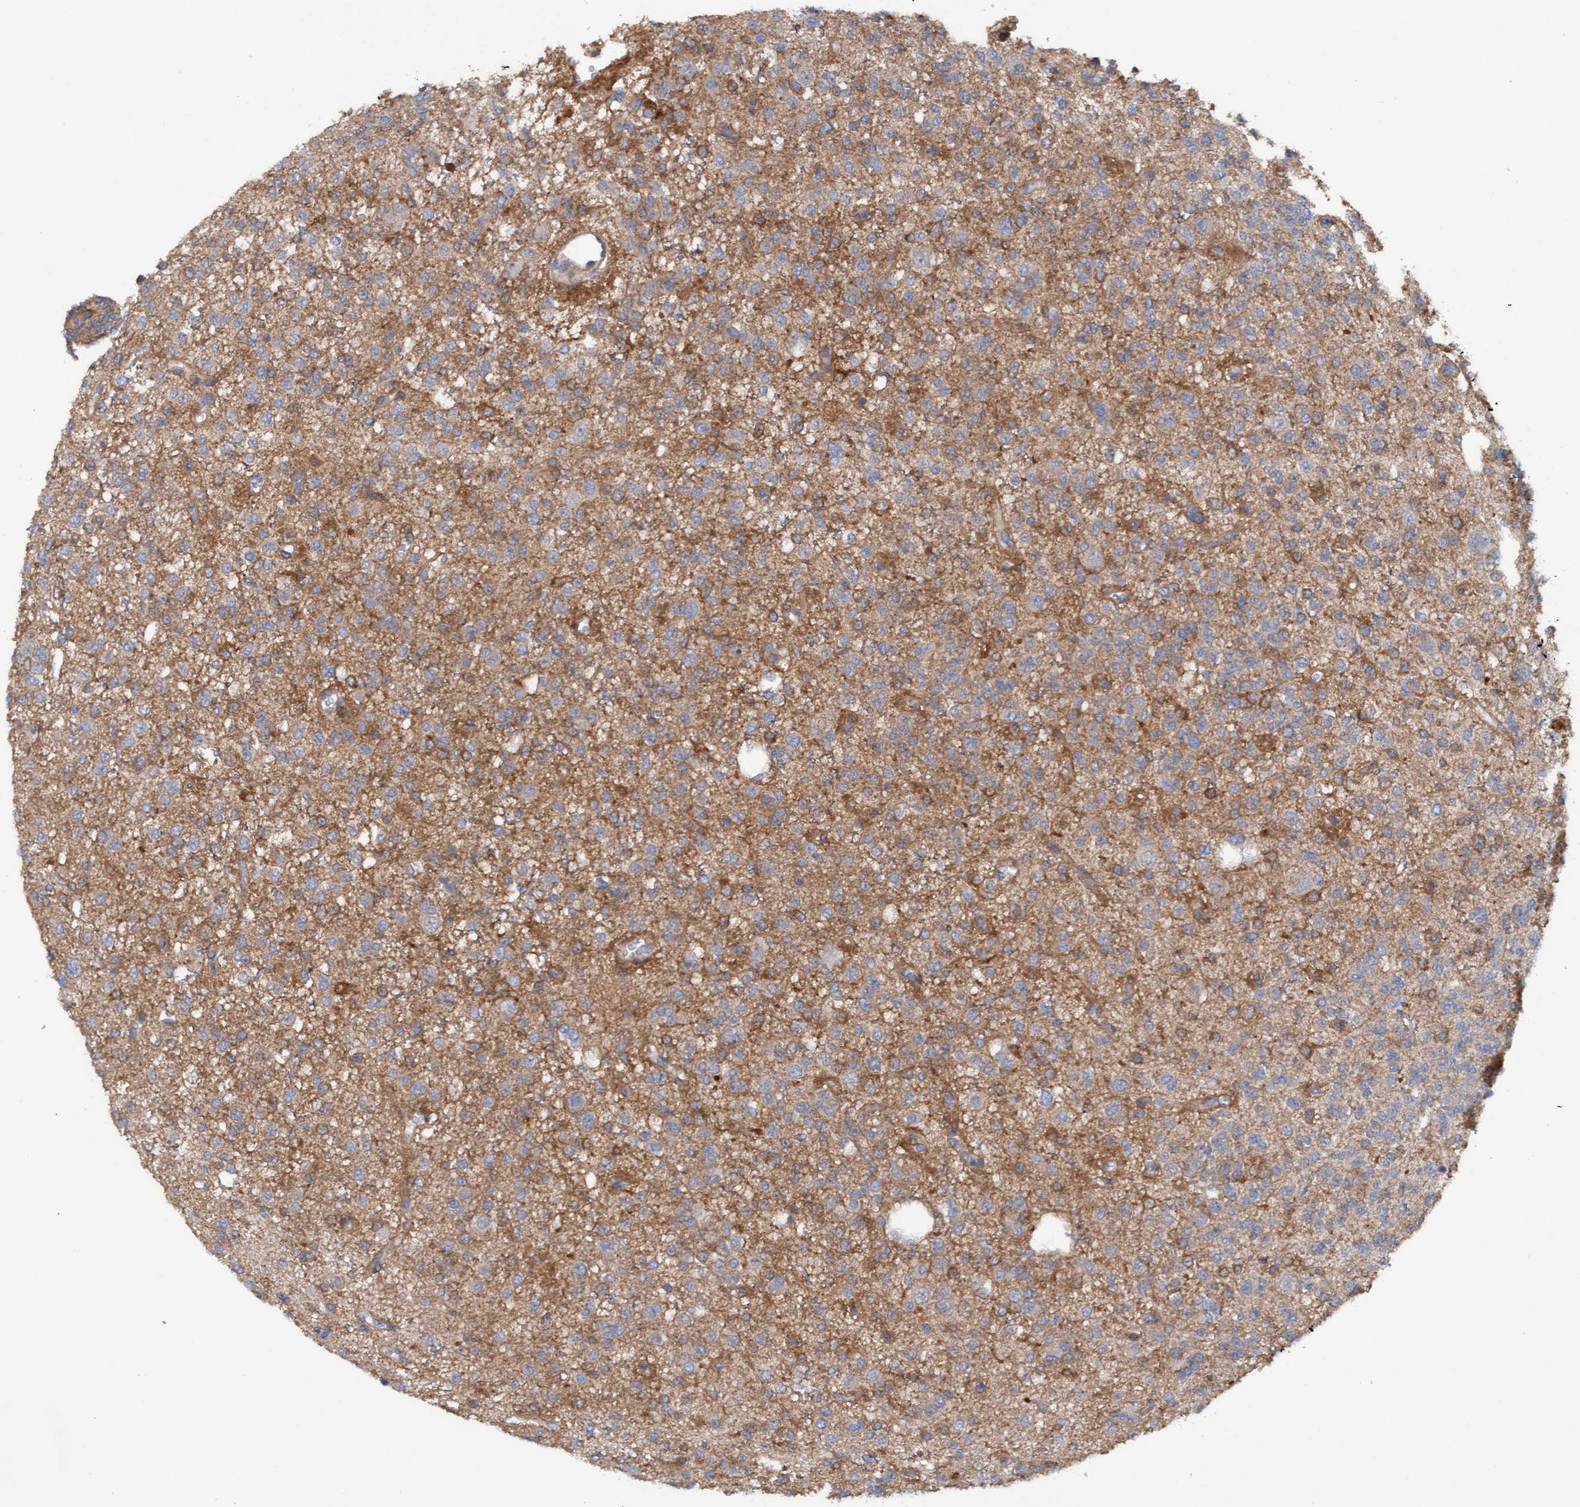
{"staining": {"intensity": "moderate", "quantity": "25%-75%", "location": "cytoplasmic/membranous"}, "tissue": "glioma", "cell_type": "Tumor cells", "image_type": "cancer", "snomed": [{"axis": "morphology", "description": "Glioma, malignant, Low grade"}, {"axis": "topography", "description": "Brain"}], "caption": "Protein staining displays moderate cytoplasmic/membranous staining in approximately 25%-75% of tumor cells in glioma. (DAB (3,3'-diaminobenzidine) IHC with brightfield microscopy, high magnification).", "gene": "PLCD1", "patient": {"sex": "male", "age": 38}}